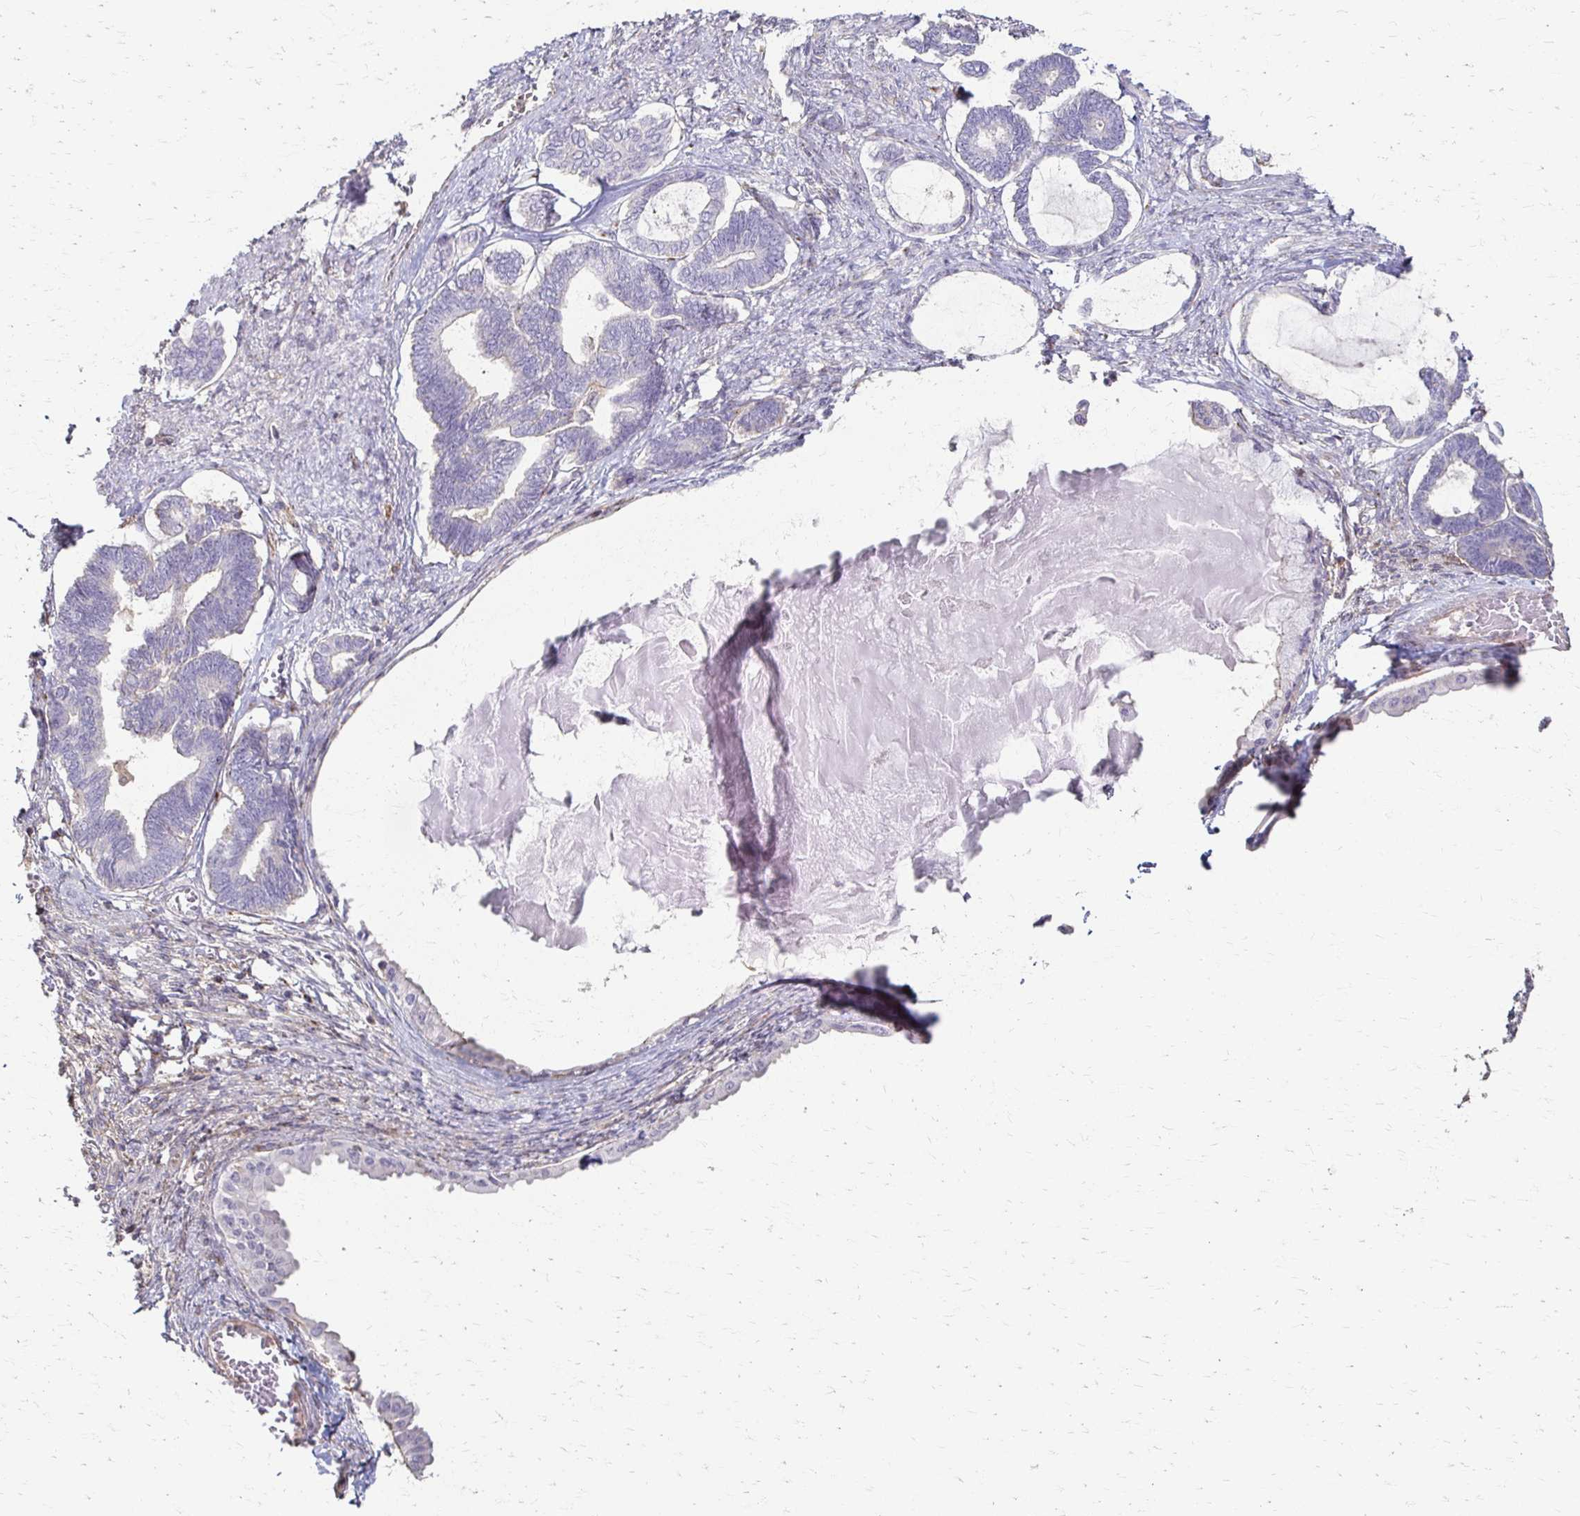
{"staining": {"intensity": "negative", "quantity": "none", "location": "none"}, "tissue": "ovarian cancer", "cell_type": "Tumor cells", "image_type": "cancer", "snomed": [{"axis": "morphology", "description": "Carcinoma, endometroid"}, {"axis": "topography", "description": "Ovary"}], "caption": "Immunohistochemical staining of human ovarian endometroid carcinoma reveals no significant expression in tumor cells.", "gene": "C1QTNF7", "patient": {"sex": "female", "age": 70}}